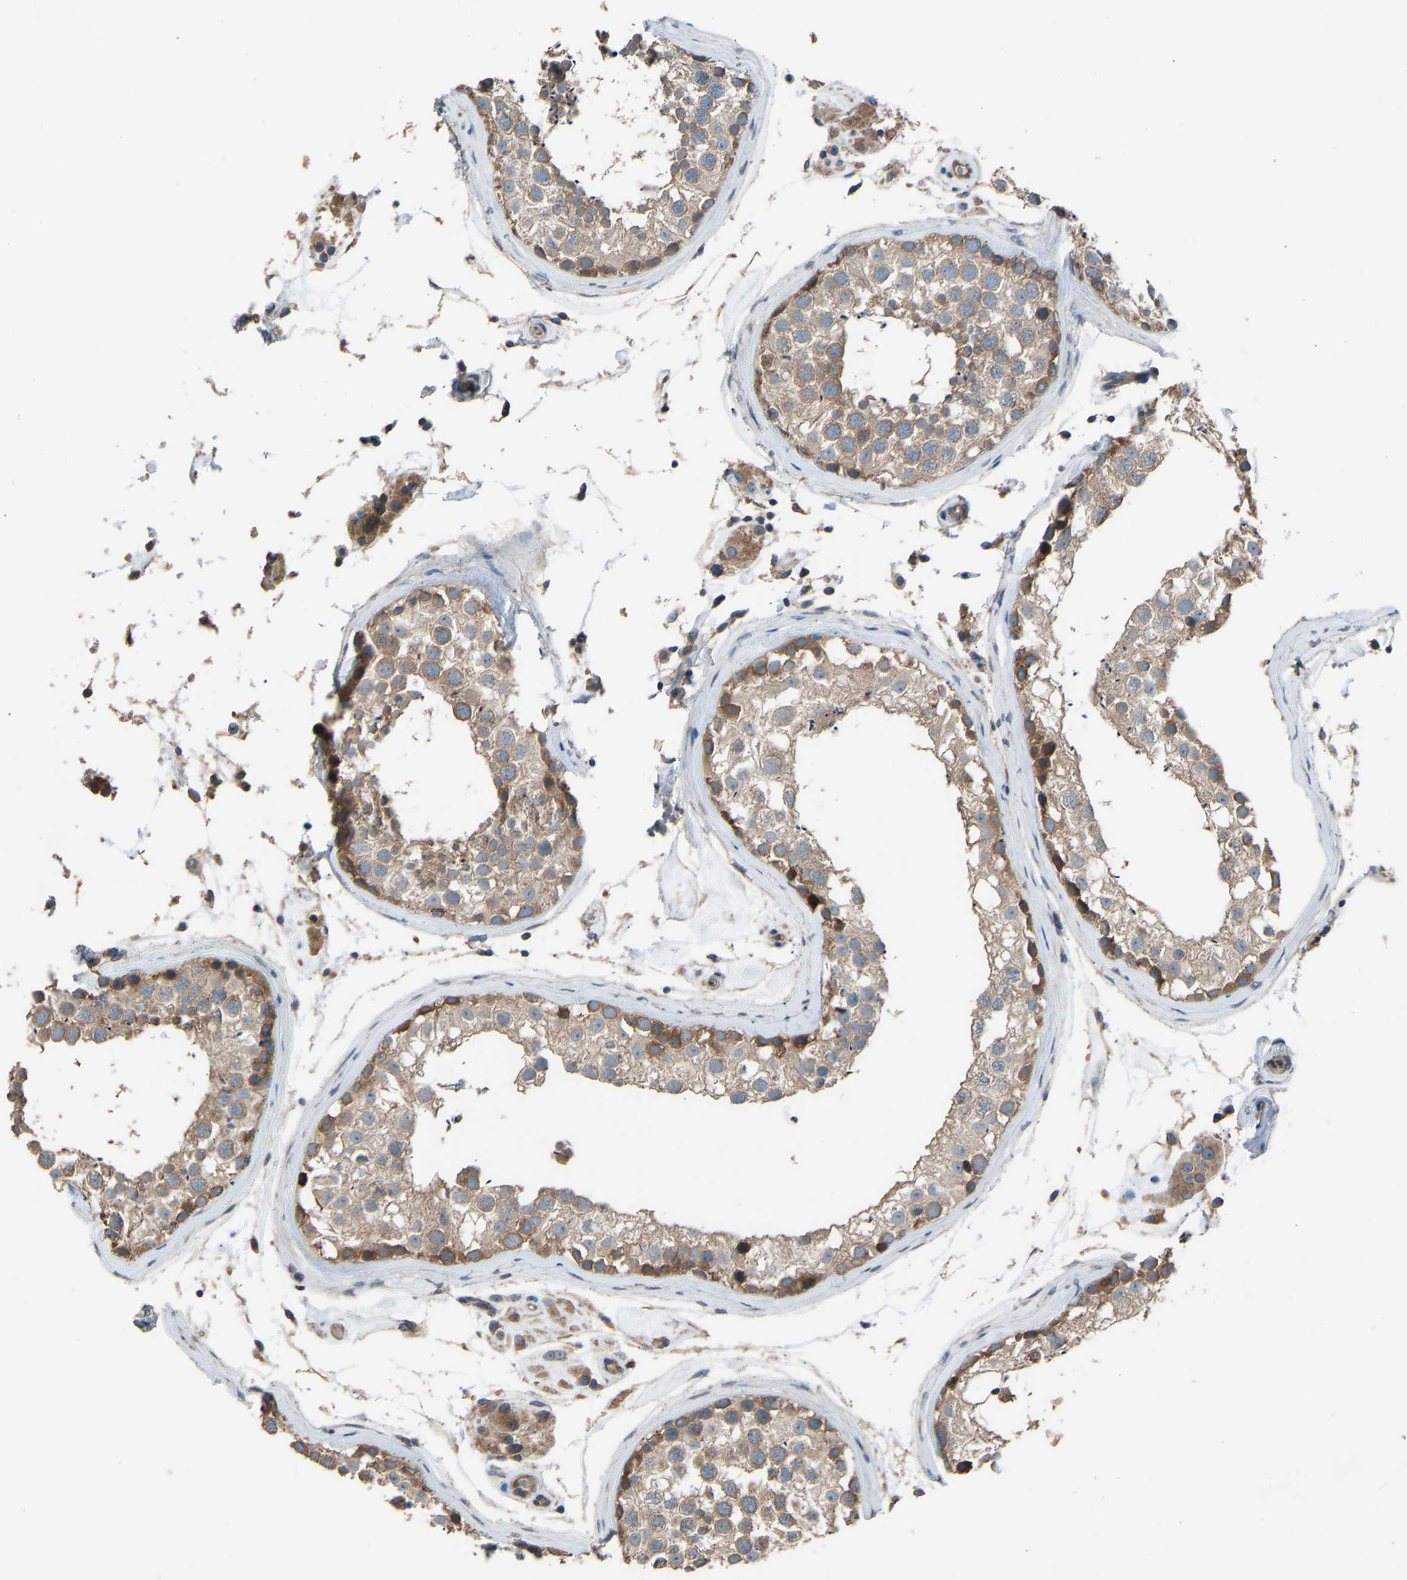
{"staining": {"intensity": "moderate", "quantity": ">75%", "location": "cytoplasmic/membranous"}, "tissue": "testis", "cell_type": "Cells in seminiferous ducts", "image_type": "normal", "snomed": [{"axis": "morphology", "description": "Normal tissue, NOS"}, {"axis": "topography", "description": "Testis"}], "caption": "Immunohistochemistry (IHC) staining of normal testis, which reveals medium levels of moderate cytoplasmic/membranous expression in approximately >75% of cells in seminiferous ducts indicating moderate cytoplasmic/membranous protein expression. The staining was performed using DAB (brown) for protein detection and nuclei were counterstained in hematoxylin (blue).", "gene": "SLC43A1", "patient": {"sex": "male", "age": 46}}